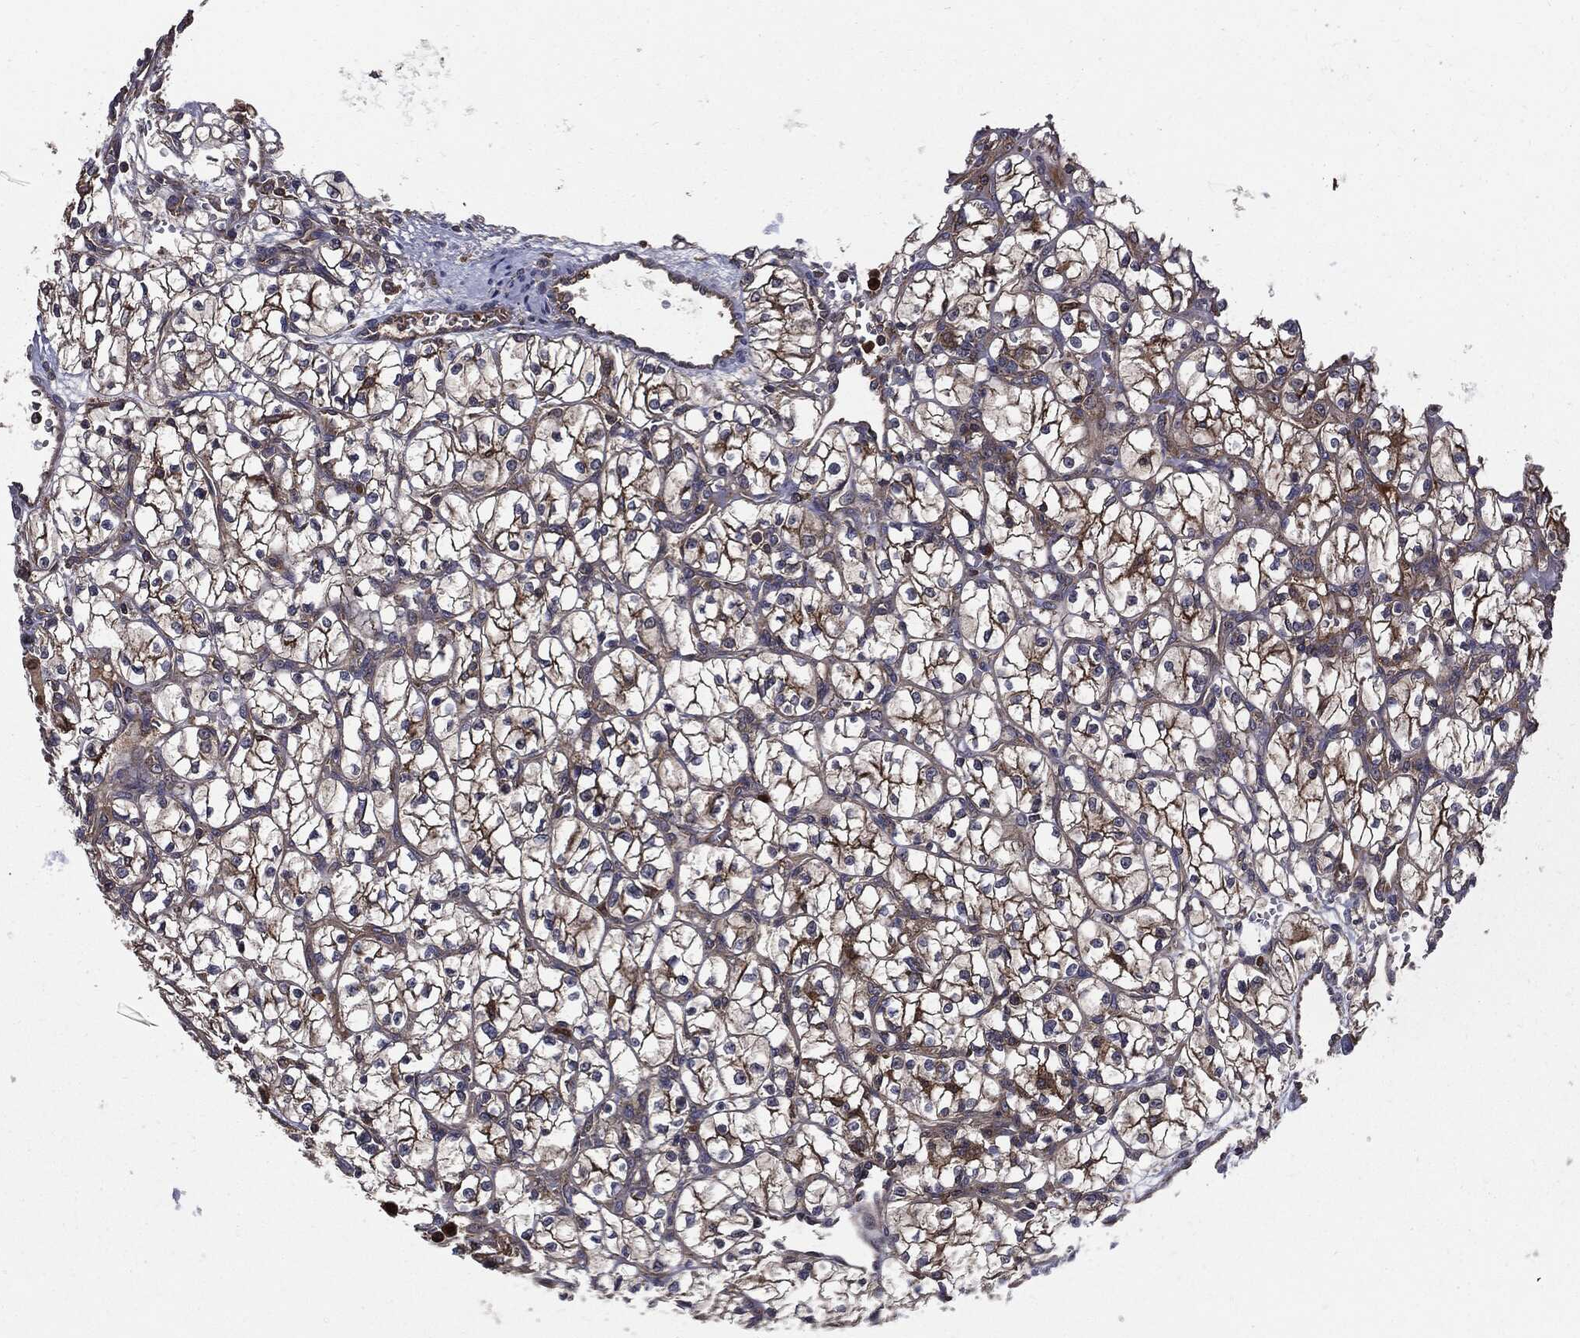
{"staining": {"intensity": "moderate", "quantity": "25%-75%", "location": "cytoplasmic/membranous"}, "tissue": "renal cancer", "cell_type": "Tumor cells", "image_type": "cancer", "snomed": [{"axis": "morphology", "description": "Adenocarcinoma, NOS"}, {"axis": "topography", "description": "Kidney"}], "caption": "Moderate cytoplasmic/membranous staining is appreciated in approximately 25%-75% of tumor cells in adenocarcinoma (renal). (DAB (3,3'-diaminobenzidine) IHC, brown staining for protein, blue staining for nuclei).", "gene": "PDCD6IP", "patient": {"sex": "female", "age": 64}}